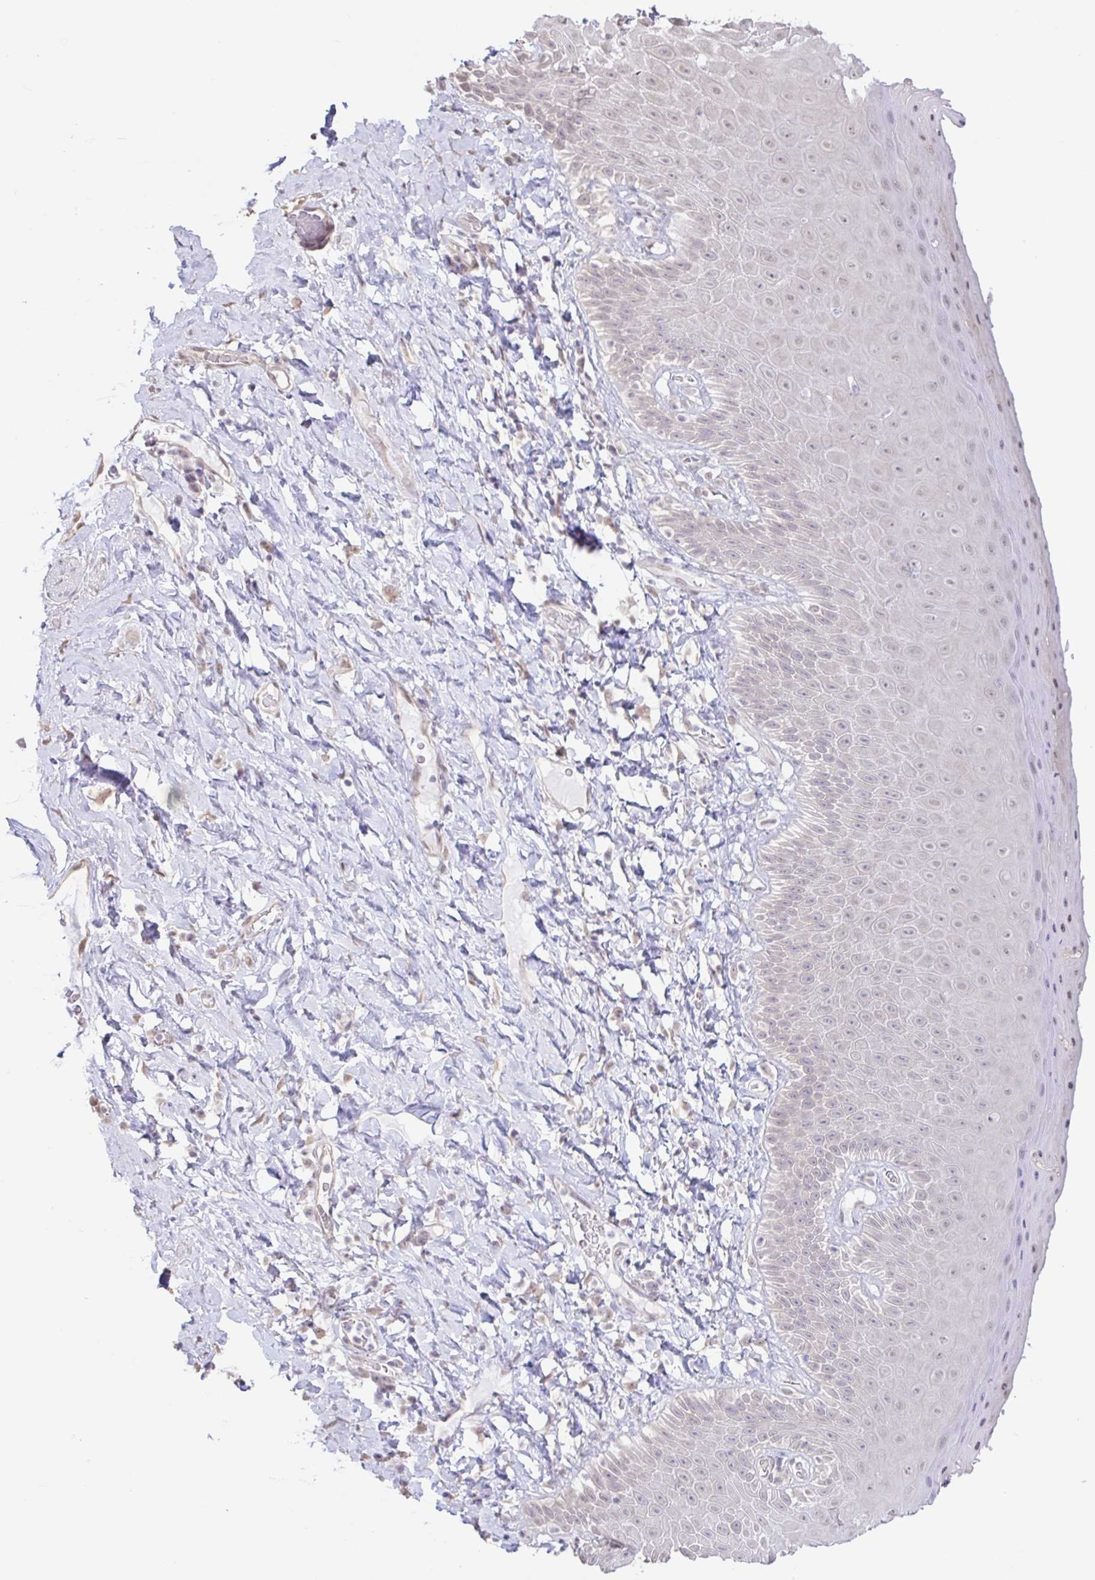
{"staining": {"intensity": "weak", "quantity": "<25%", "location": "nuclear"}, "tissue": "skin", "cell_type": "Epidermal cells", "image_type": "normal", "snomed": [{"axis": "morphology", "description": "Normal tissue, NOS"}, {"axis": "topography", "description": "Anal"}], "caption": "This is an immunohistochemistry micrograph of normal skin. There is no staining in epidermal cells.", "gene": "HYPK", "patient": {"sex": "male", "age": 78}}